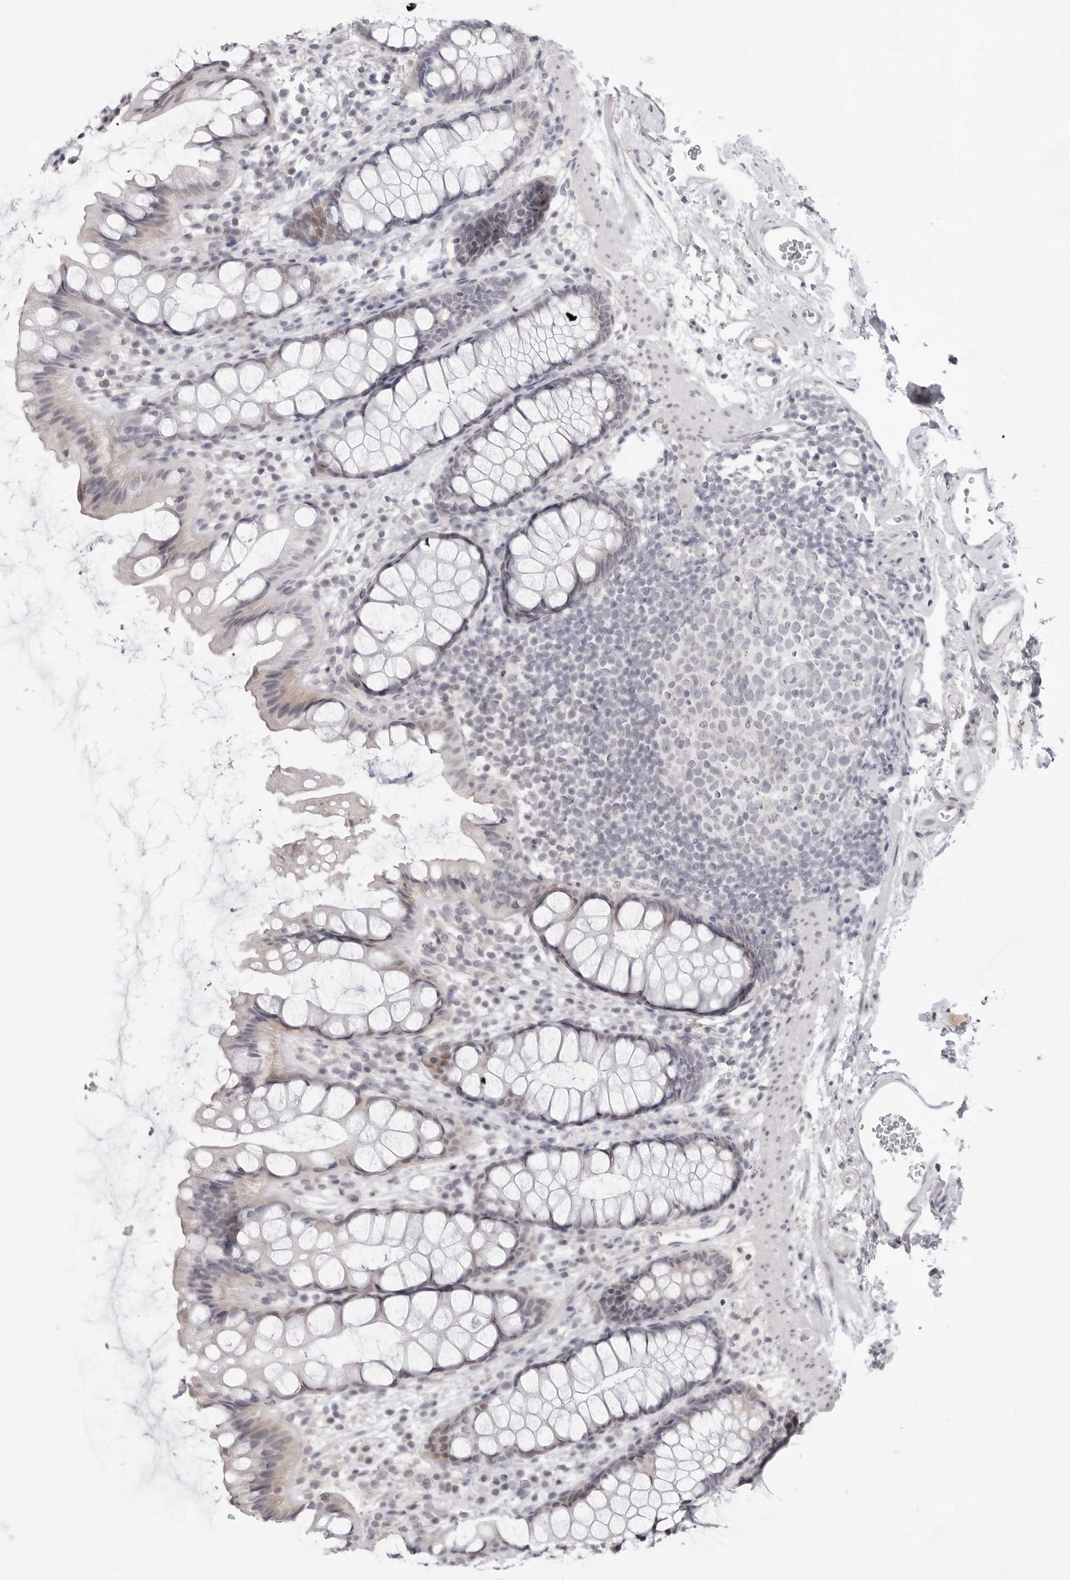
{"staining": {"intensity": "weak", "quantity": "<25%", "location": "cytoplasmic/membranous"}, "tissue": "rectum", "cell_type": "Glandular cells", "image_type": "normal", "snomed": [{"axis": "morphology", "description": "Normal tissue, NOS"}, {"axis": "topography", "description": "Rectum"}], "caption": "This is a histopathology image of IHC staining of benign rectum, which shows no staining in glandular cells.", "gene": "ACP6", "patient": {"sex": "female", "age": 65}}